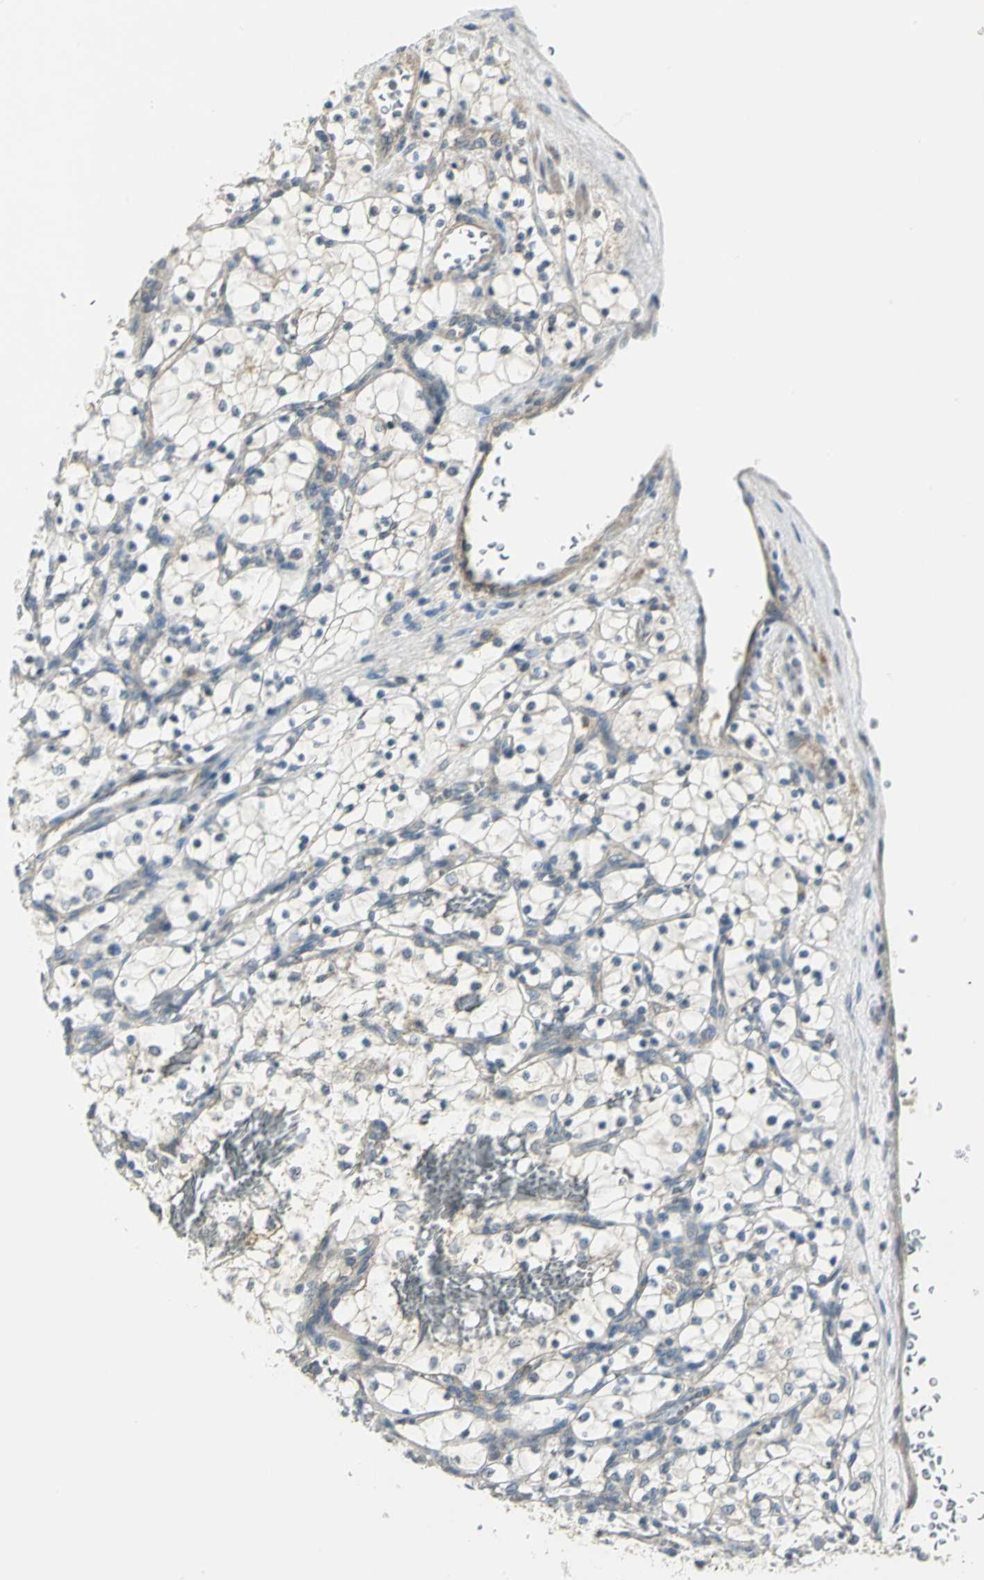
{"staining": {"intensity": "weak", "quantity": "<25%", "location": "cytoplasmic/membranous"}, "tissue": "renal cancer", "cell_type": "Tumor cells", "image_type": "cancer", "snomed": [{"axis": "morphology", "description": "Adenocarcinoma, NOS"}, {"axis": "topography", "description": "Kidney"}], "caption": "Immunohistochemical staining of human renal adenocarcinoma displays no significant expression in tumor cells.", "gene": "MAPK8IP3", "patient": {"sex": "female", "age": 69}}